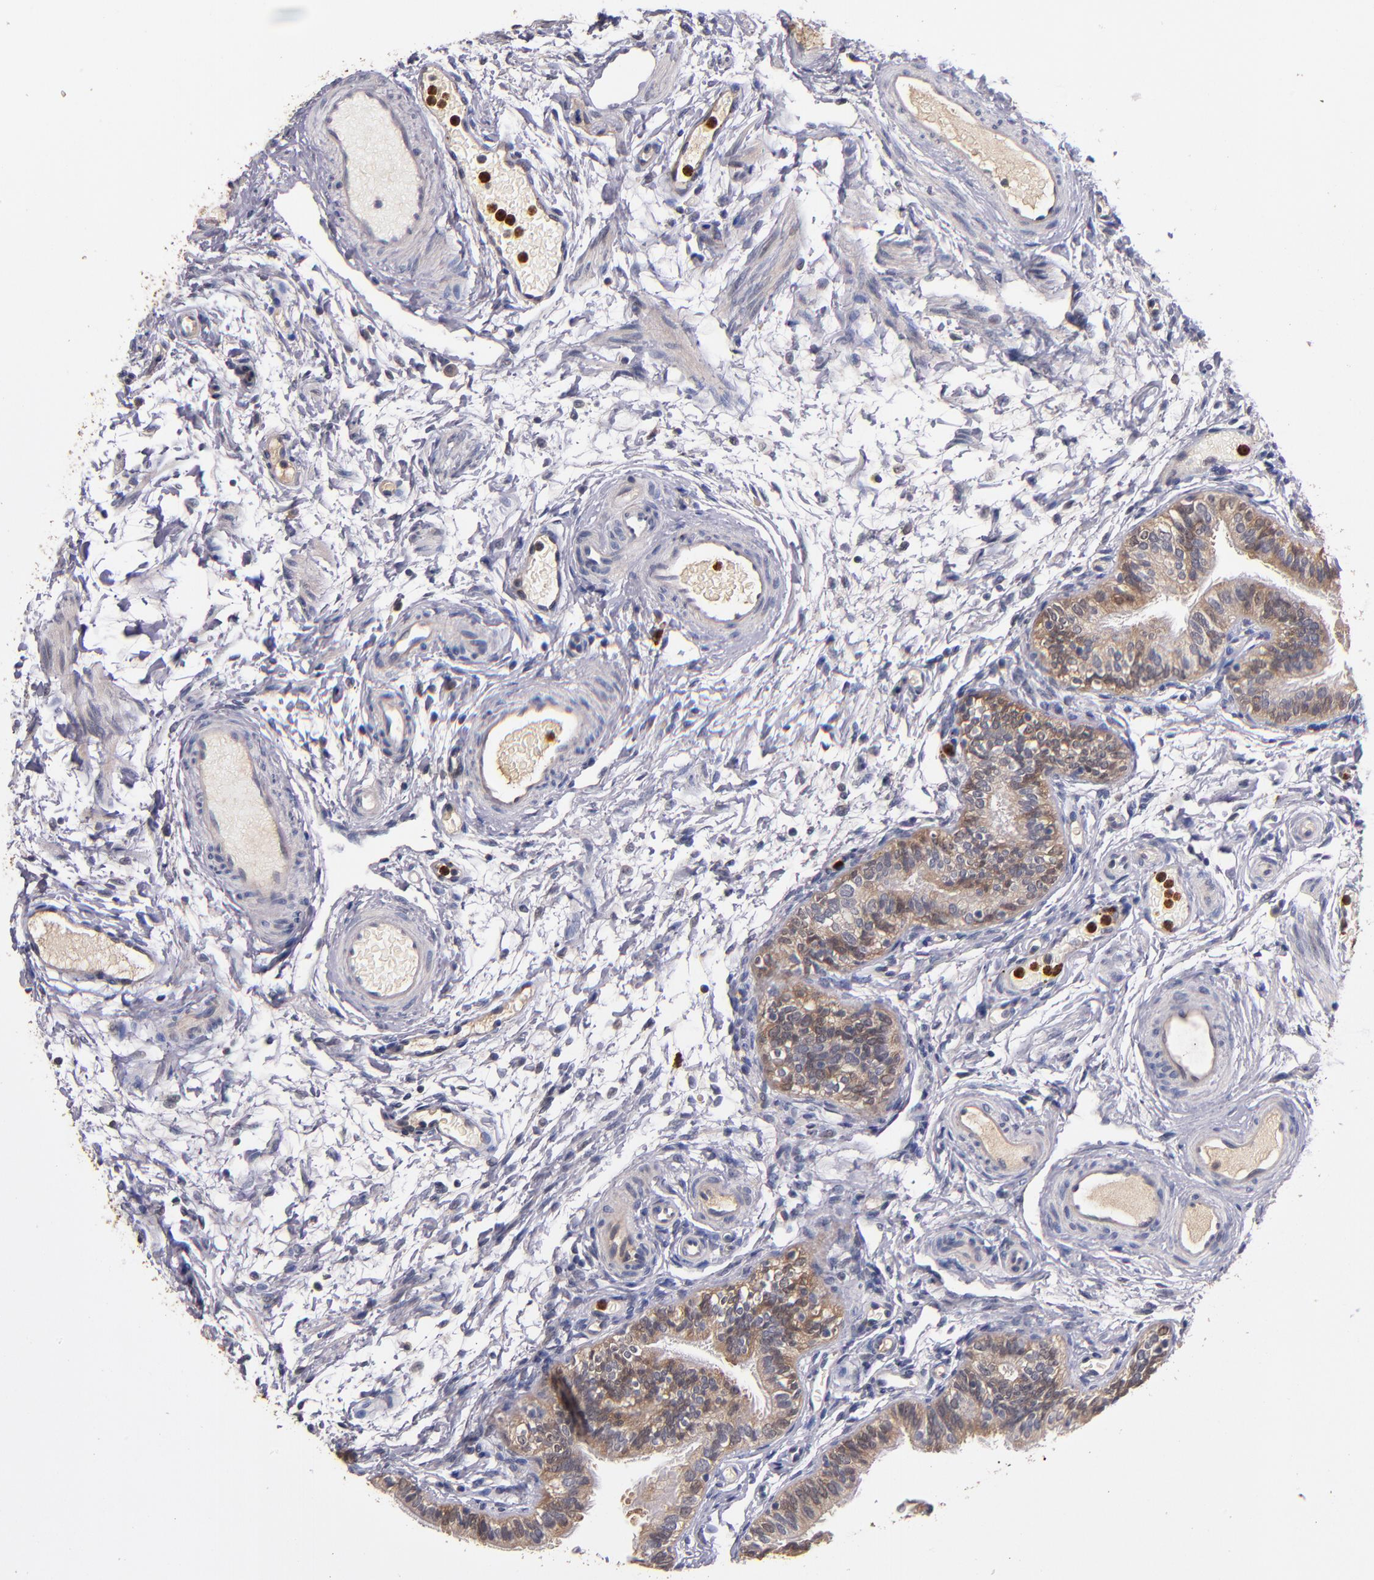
{"staining": {"intensity": "moderate", "quantity": ">75%", "location": "cytoplasmic/membranous"}, "tissue": "fallopian tube", "cell_type": "Glandular cells", "image_type": "normal", "snomed": [{"axis": "morphology", "description": "Normal tissue, NOS"}, {"axis": "morphology", "description": "Dermoid, NOS"}, {"axis": "topography", "description": "Fallopian tube"}], "caption": "An immunohistochemistry histopathology image of benign tissue is shown. Protein staining in brown highlights moderate cytoplasmic/membranous positivity in fallopian tube within glandular cells. (Brightfield microscopy of DAB IHC at high magnification).", "gene": "TTLL12", "patient": {"sex": "female", "age": 33}}